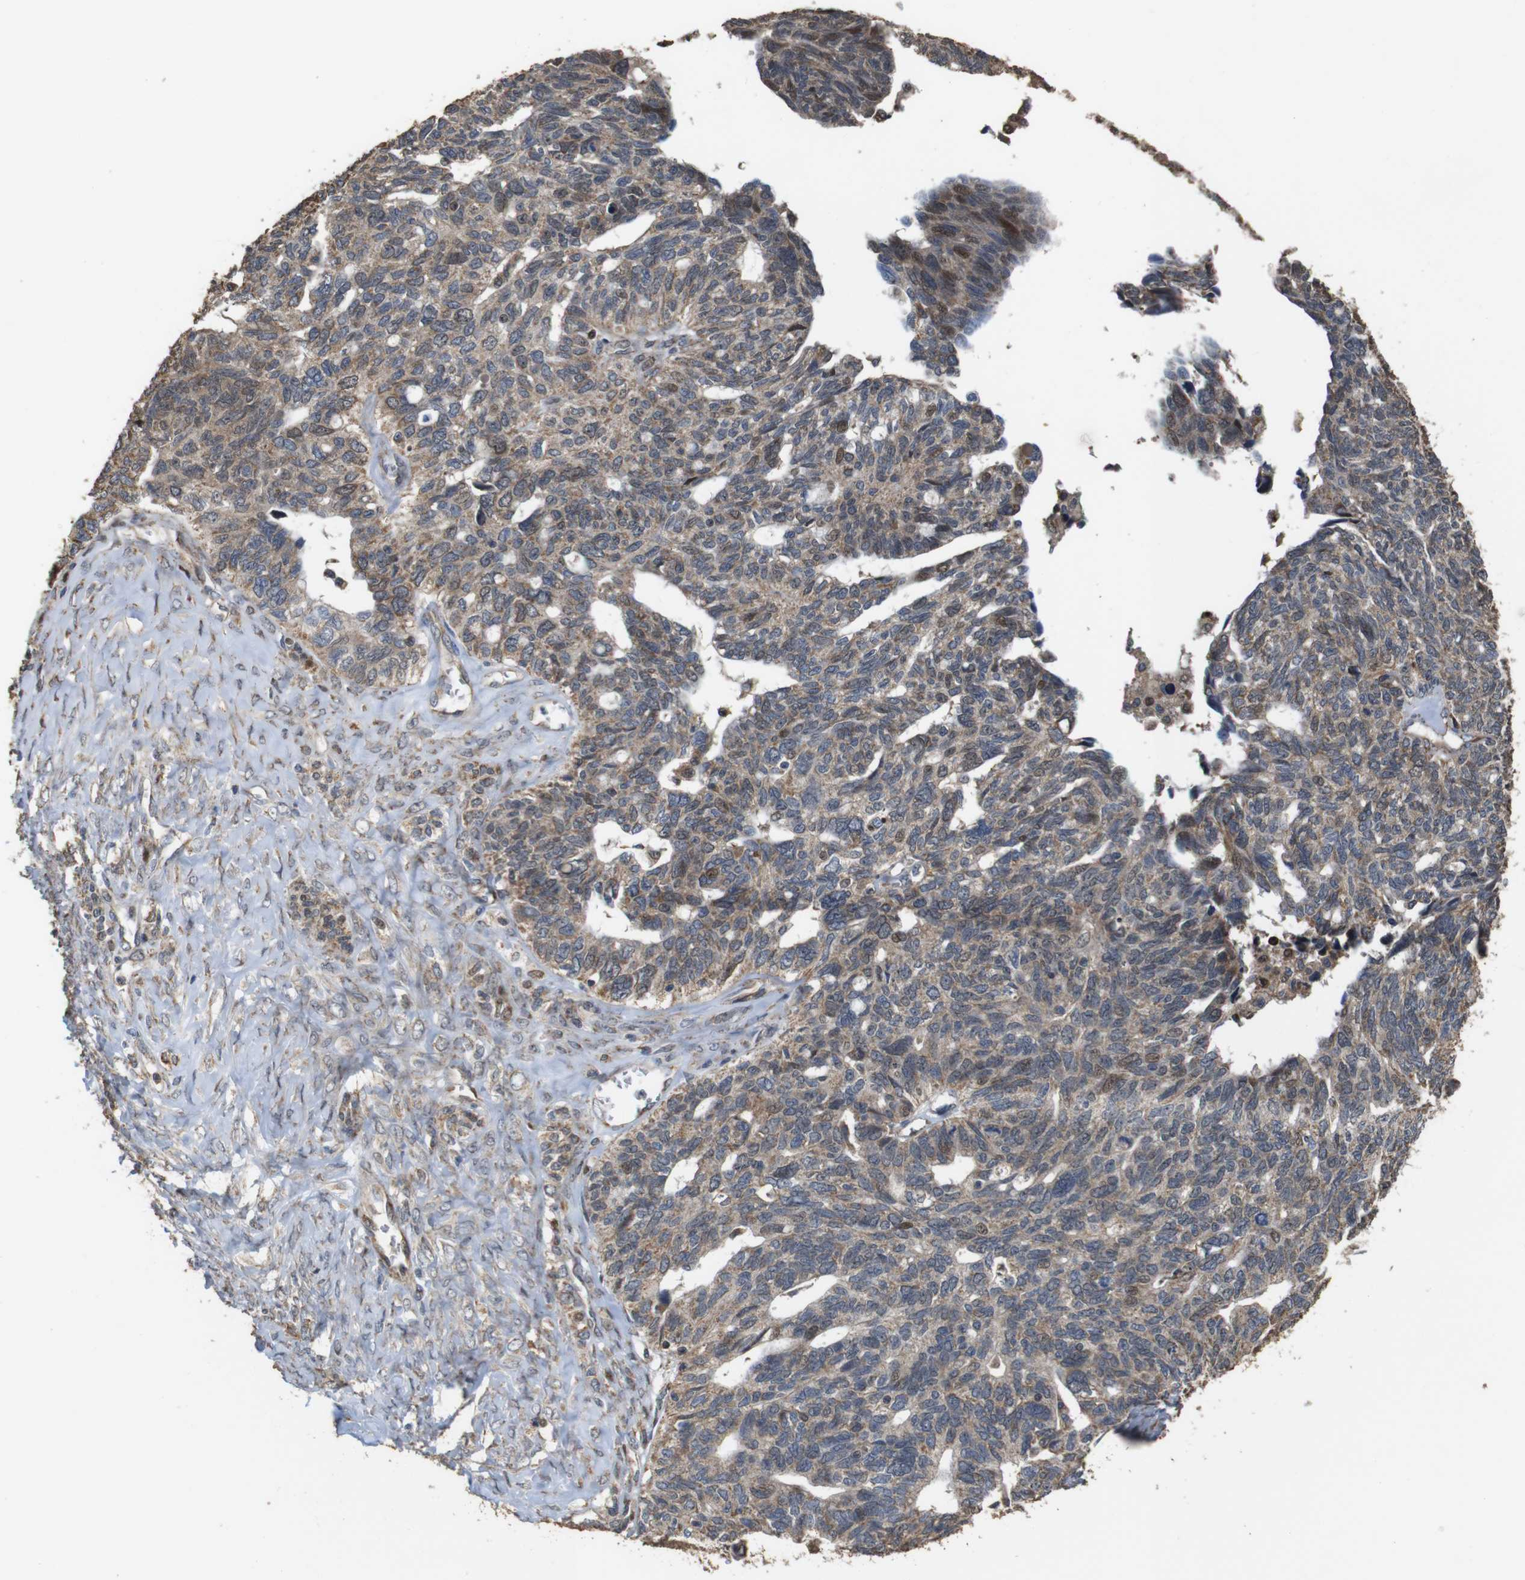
{"staining": {"intensity": "weak", "quantity": ">75%", "location": "cytoplasmic/membranous"}, "tissue": "ovarian cancer", "cell_type": "Tumor cells", "image_type": "cancer", "snomed": [{"axis": "morphology", "description": "Cystadenocarcinoma, serous, NOS"}, {"axis": "topography", "description": "Ovary"}], "caption": "Immunohistochemical staining of human ovarian cancer (serous cystadenocarcinoma) displays low levels of weak cytoplasmic/membranous protein expression in approximately >75% of tumor cells.", "gene": "SNN", "patient": {"sex": "female", "age": 79}}